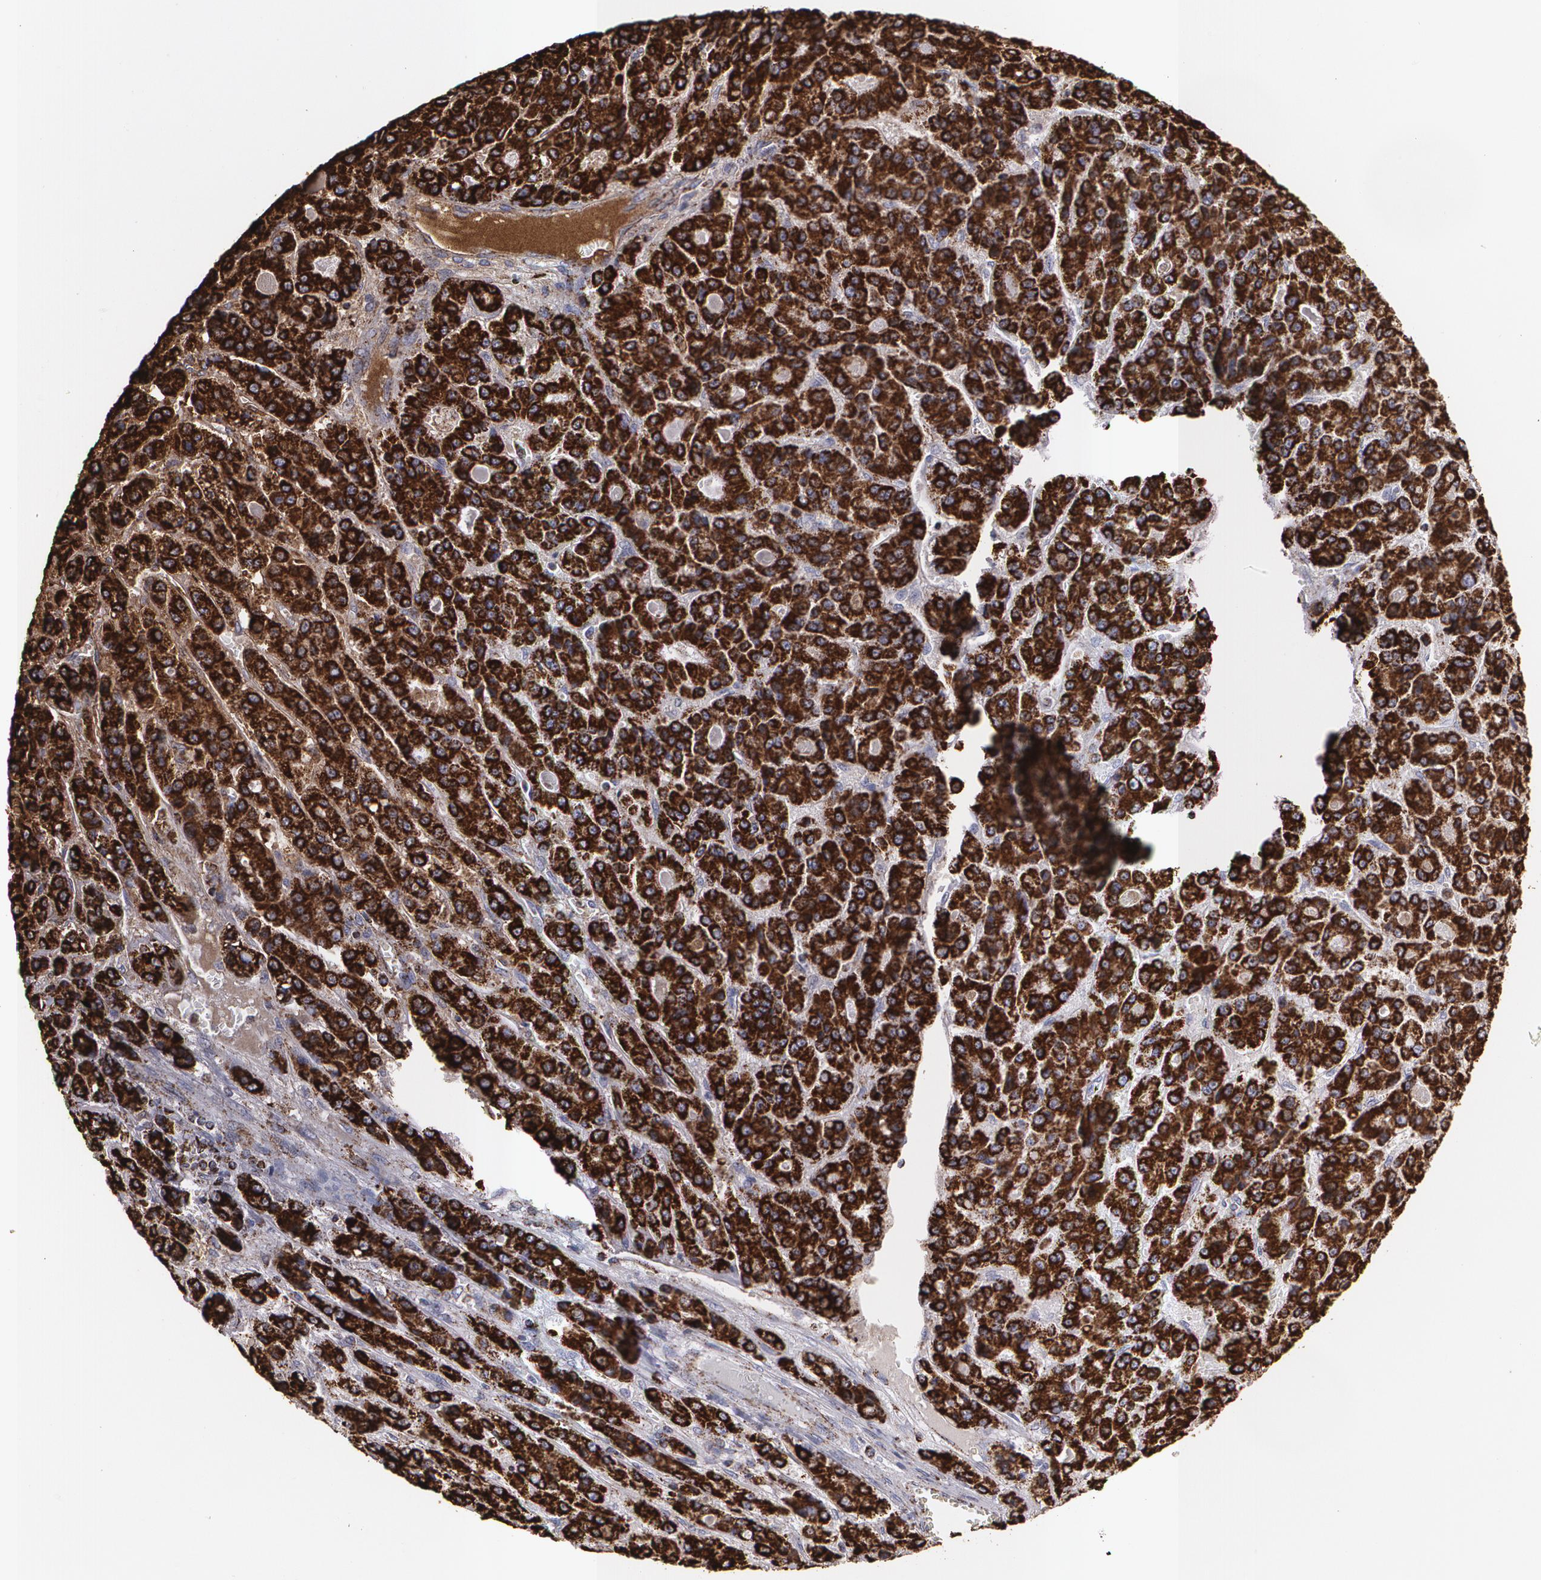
{"staining": {"intensity": "strong", "quantity": ">75%", "location": "cytoplasmic/membranous"}, "tissue": "liver cancer", "cell_type": "Tumor cells", "image_type": "cancer", "snomed": [{"axis": "morphology", "description": "Carcinoma, Hepatocellular, NOS"}, {"axis": "topography", "description": "Liver"}], "caption": "Liver hepatocellular carcinoma stained with DAB (3,3'-diaminobenzidine) IHC shows high levels of strong cytoplasmic/membranous staining in approximately >75% of tumor cells.", "gene": "HSPD1", "patient": {"sex": "male", "age": 70}}